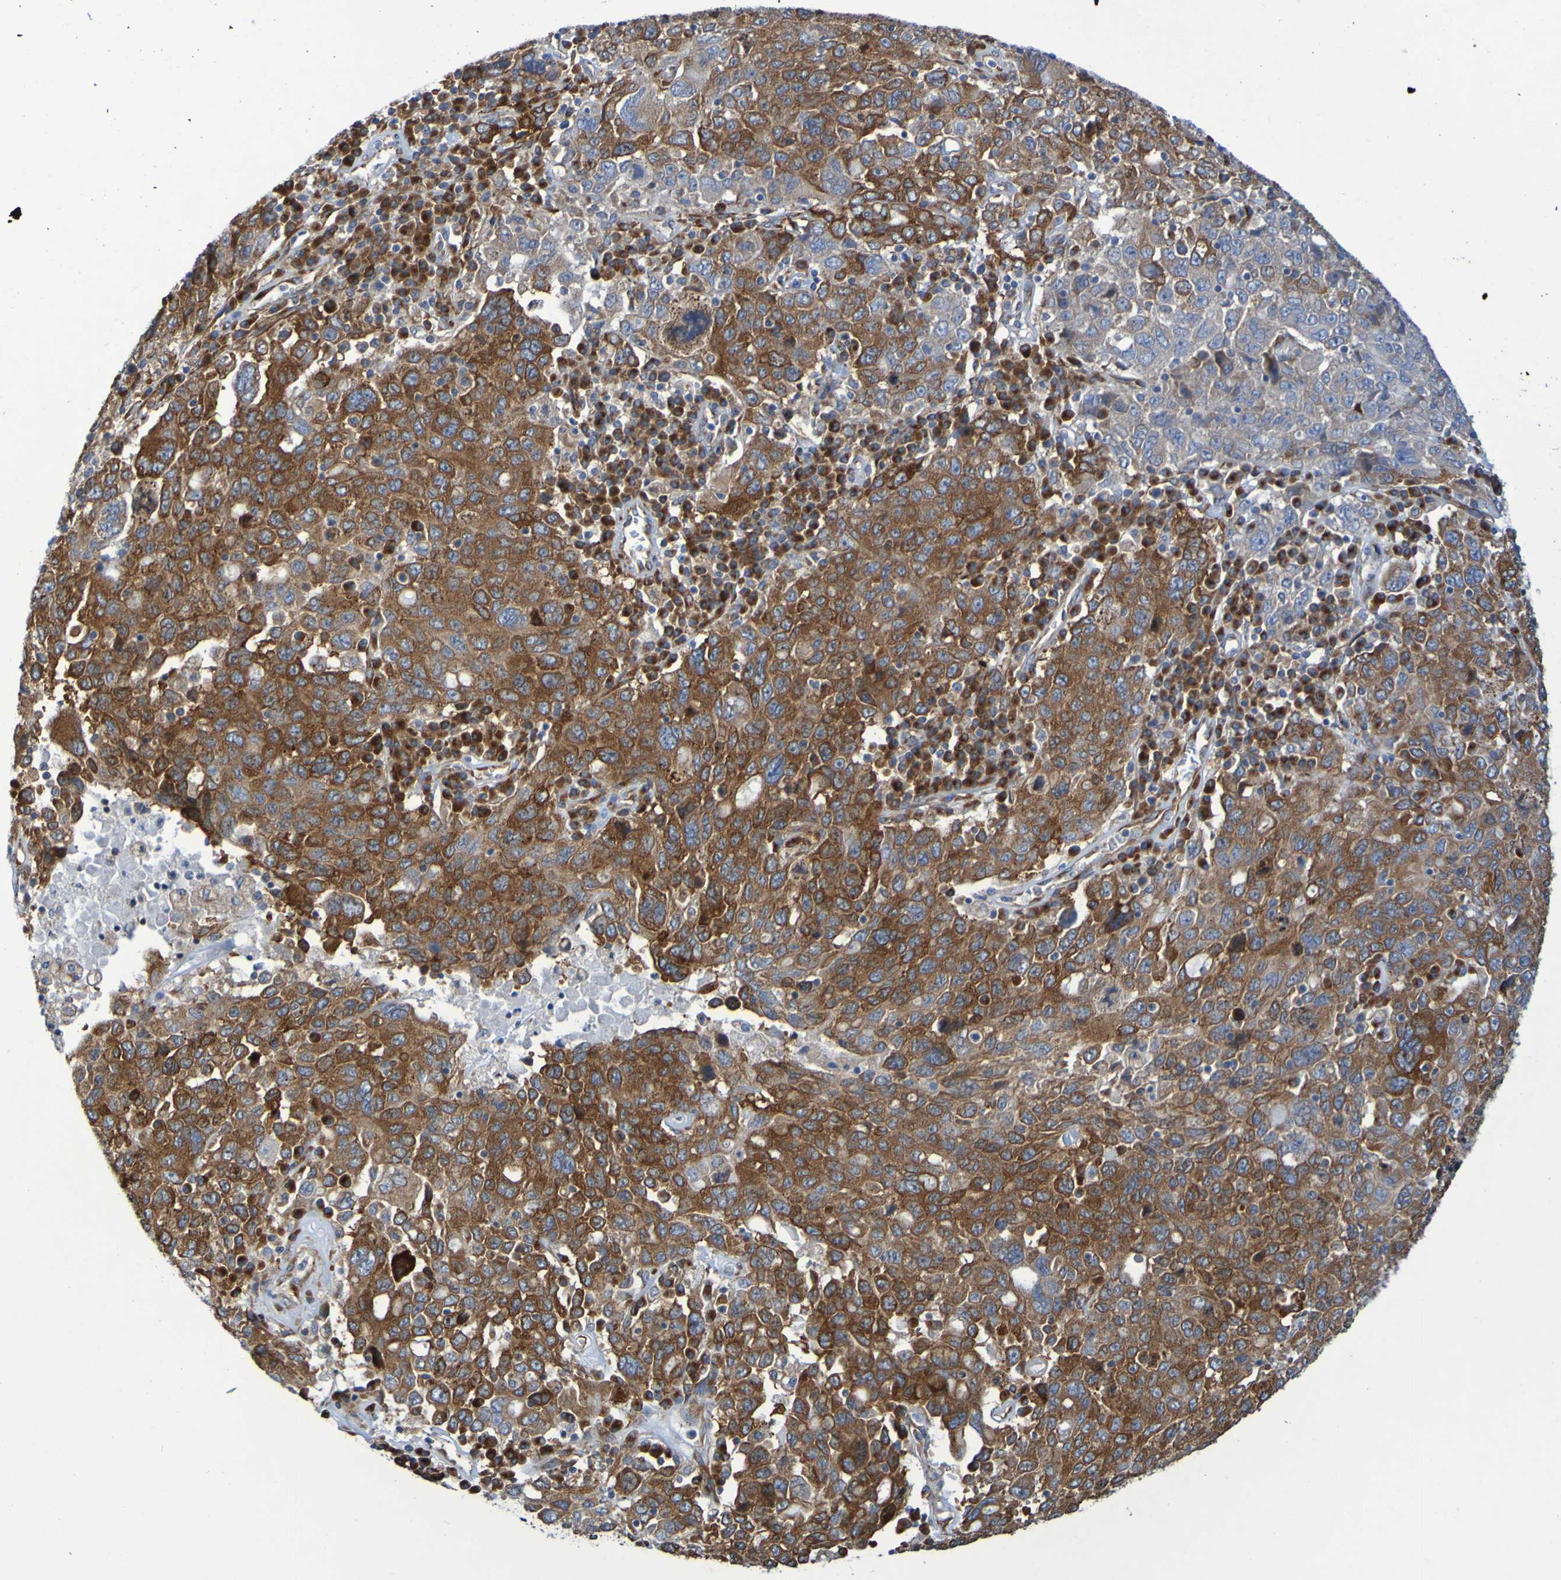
{"staining": {"intensity": "strong", "quantity": ">75%", "location": "cytoplasmic/membranous"}, "tissue": "ovarian cancer", "cell_type": "Tumor cells", "image_type": "cancer", "snomed": [{"axis": "morphology", "description": "Carcinoma, endometroid"}, {"axis": "topography", "description": "Ovary"}], "caption": "Ovarian endometroid carcinoma stained with a protein marker reveals strong staining in tumor cells.", "gene": "FKBP3", "patient": {"sex": "female", "age": 62}}